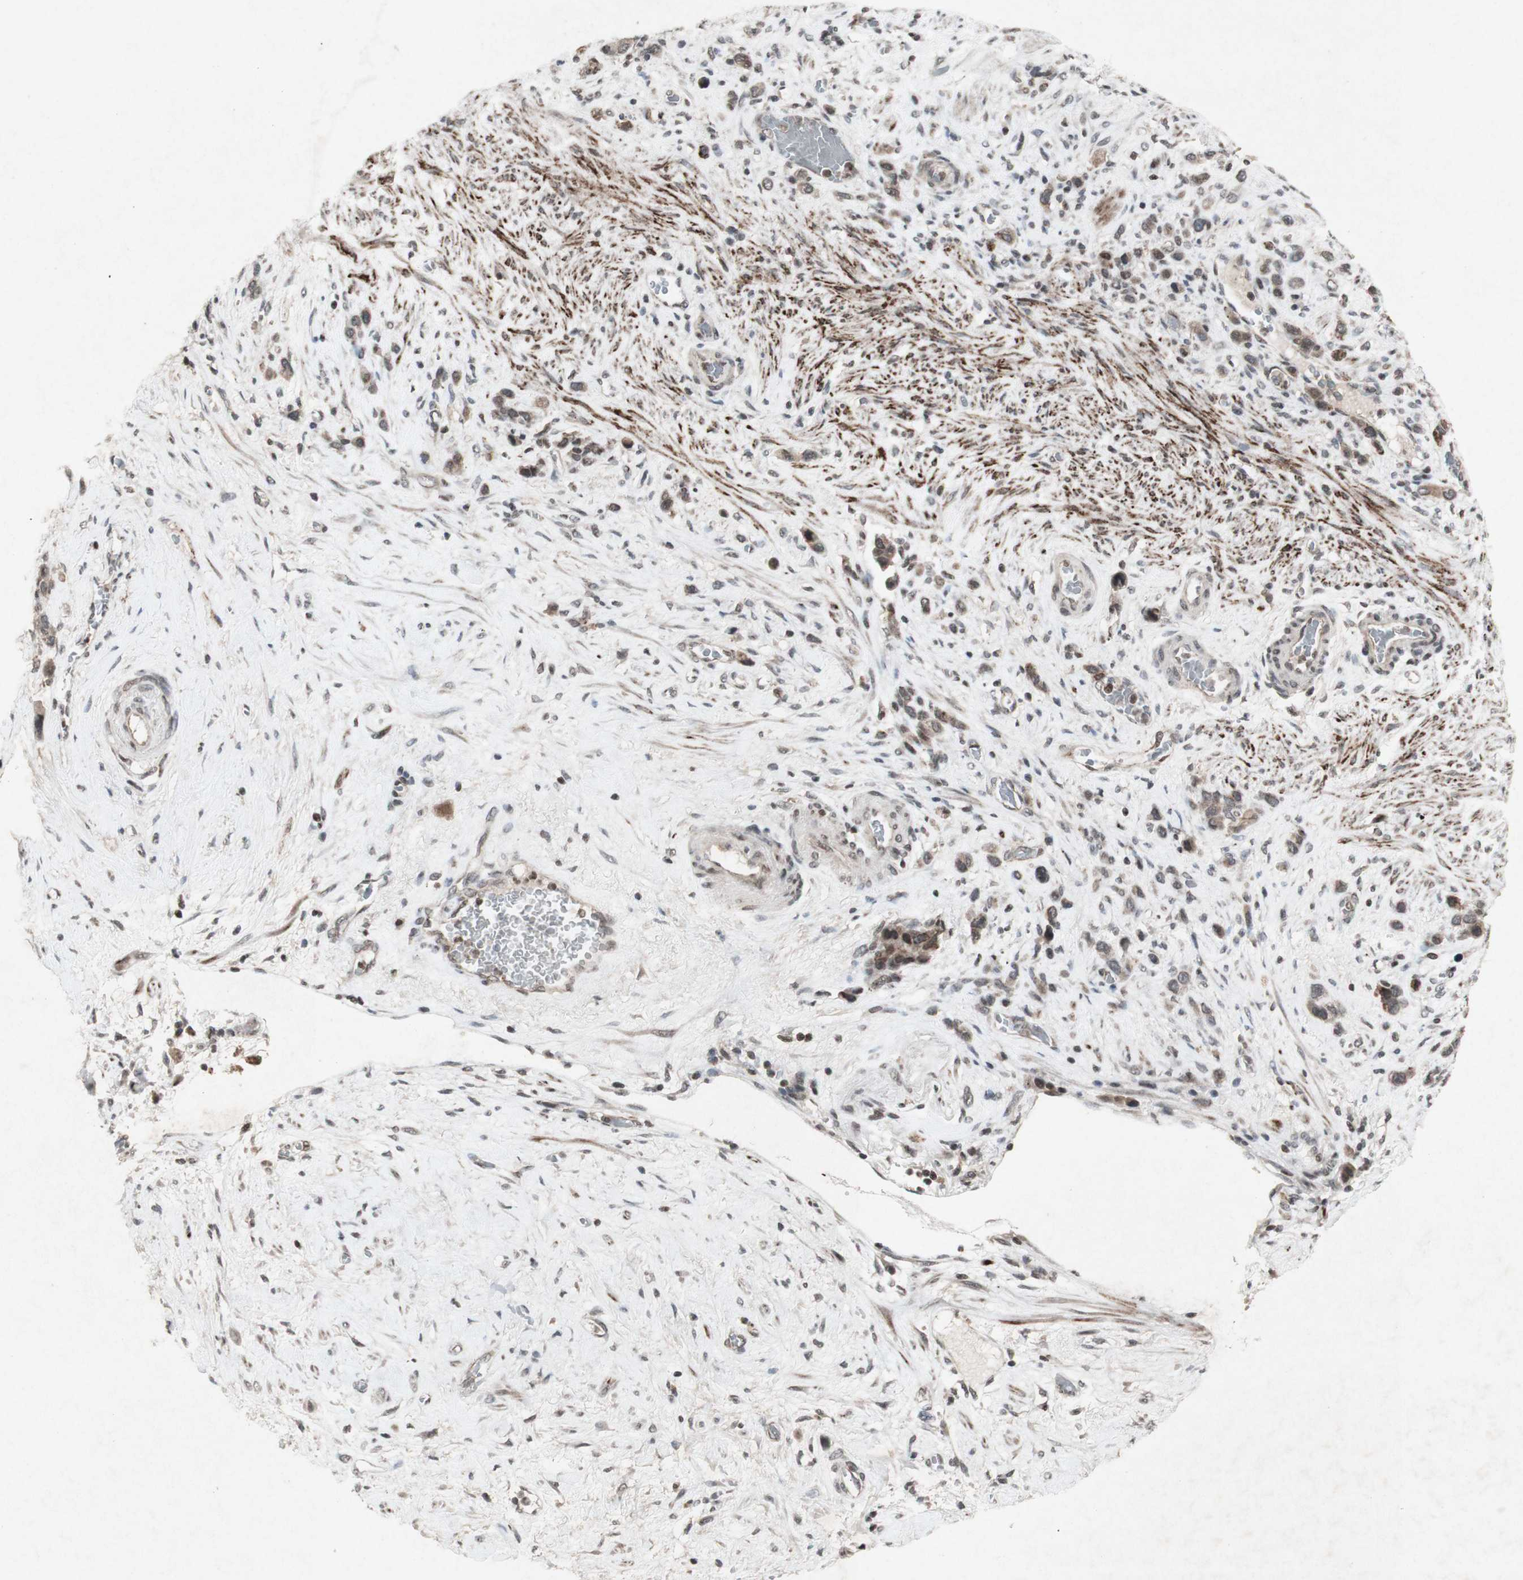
{"staining": {"intensity": "moderate", "quantity": ">75%", "location": "cytoplasmic/membranous"}, "tissue": "stomach cancer", "cell_type": "Tumor cells", "image_type": "cancer", "snomed": [{"axis": "morphology", "description": "Adenocarcinoma, NOS"}, {"axis": "morphology", "description": "Adenocarcinoma, High grade"}, {"axis": "topography", "description": "Stomach, upper"}, {"axis": "topography", "description": "Stomach, lower"}], "caption": "Protein analysis of stomach adenocarcinoma tissue shows moderate cytoplasmic/membranous positivity in about >75% of tumor cells.", "gene": "PLXNA1", "patient": {"sex": "female", "age": 65}}